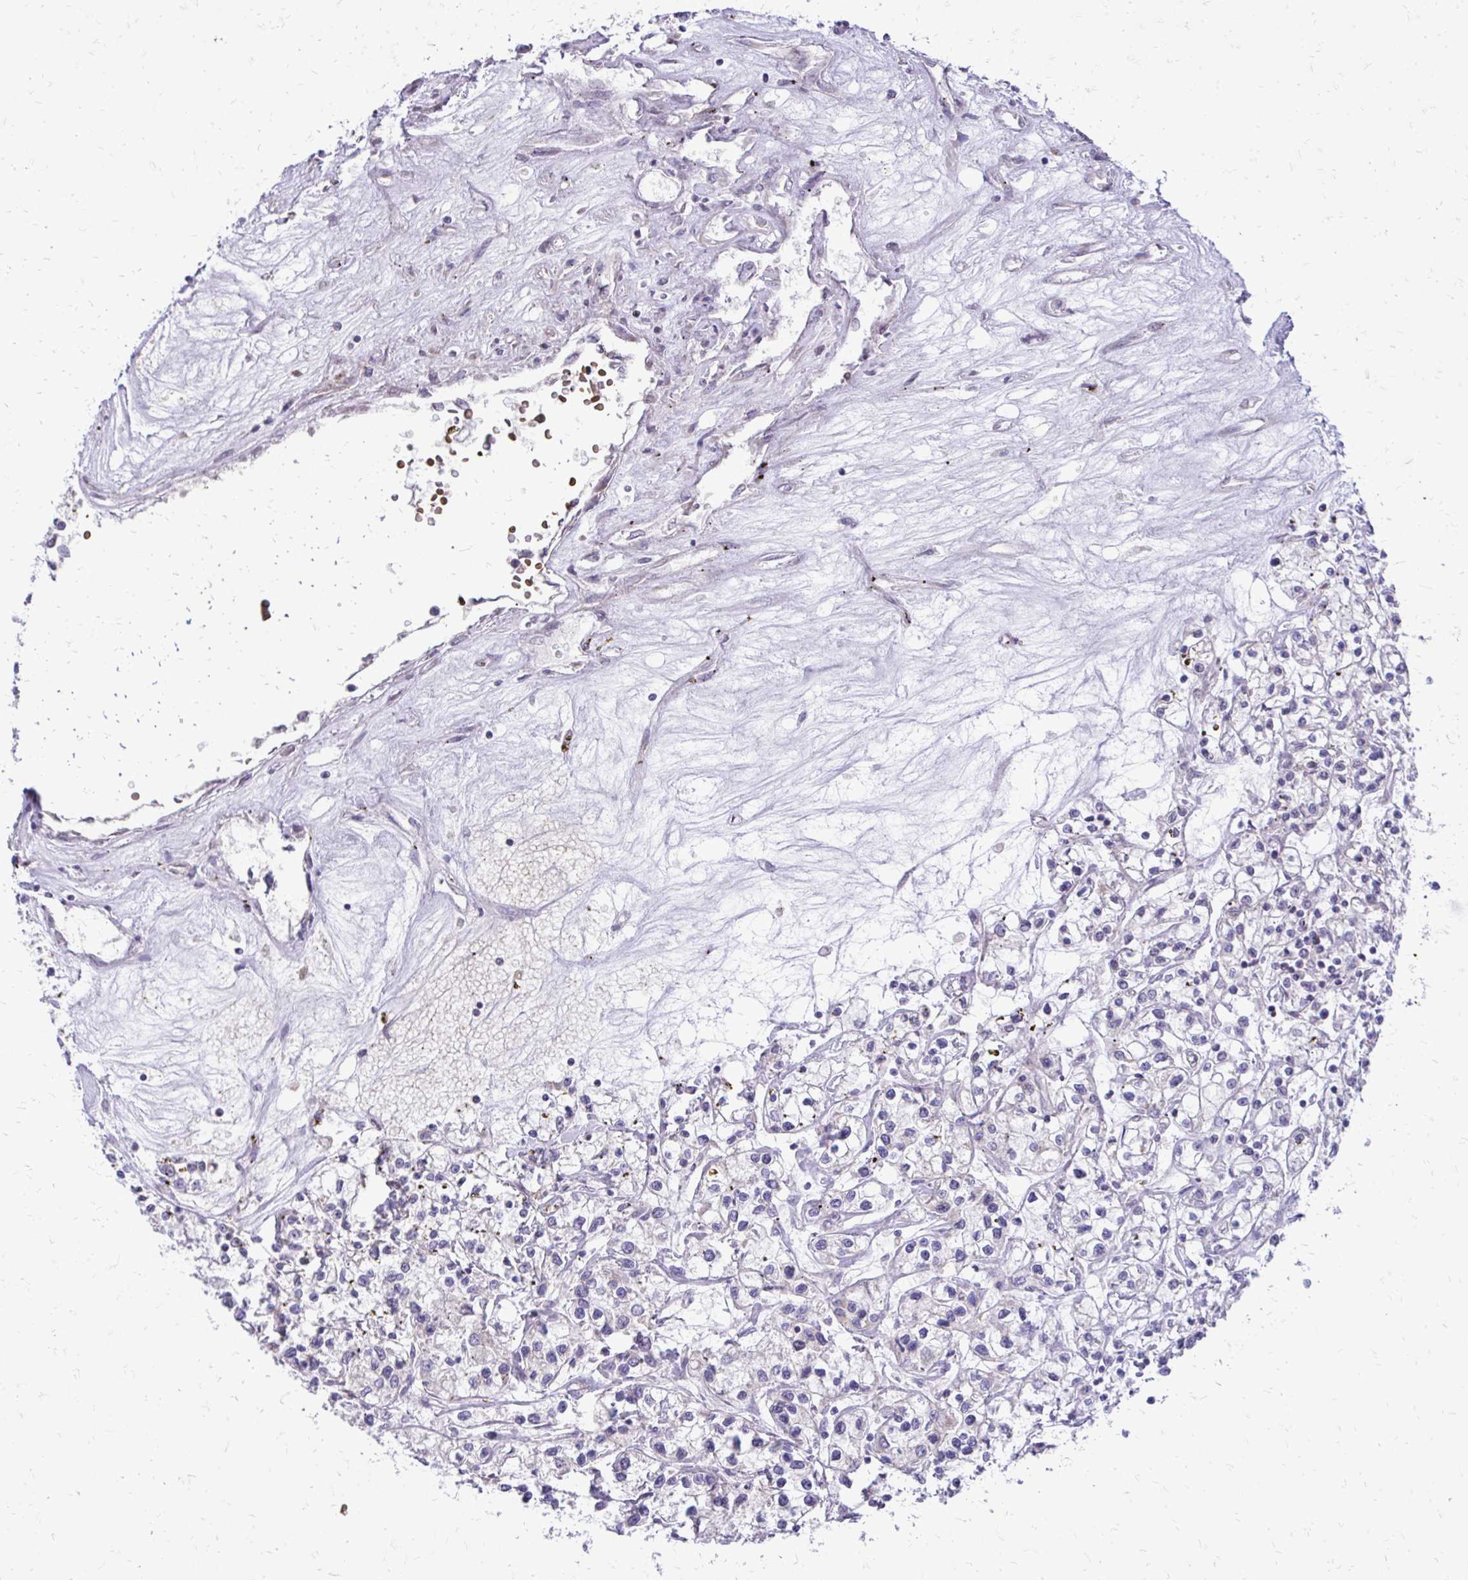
{"staining": {"intensity": "negative", "quantity": "none", "location": "none"}, "tissue": "renal cancer", "cell_type": "Tumor cells", "image_type": "cancer", "snomed": [{"axis": "morphology", "description": "Adenocarcinoma, NOS"}, {"axis": "topography", "description": "Kidney"}], "caption": "Tumor cells show no significant staining in adenocarcinoma (renal).", "gene": "FUNDC2", "patient": {"sex": "female", "age": 59}}